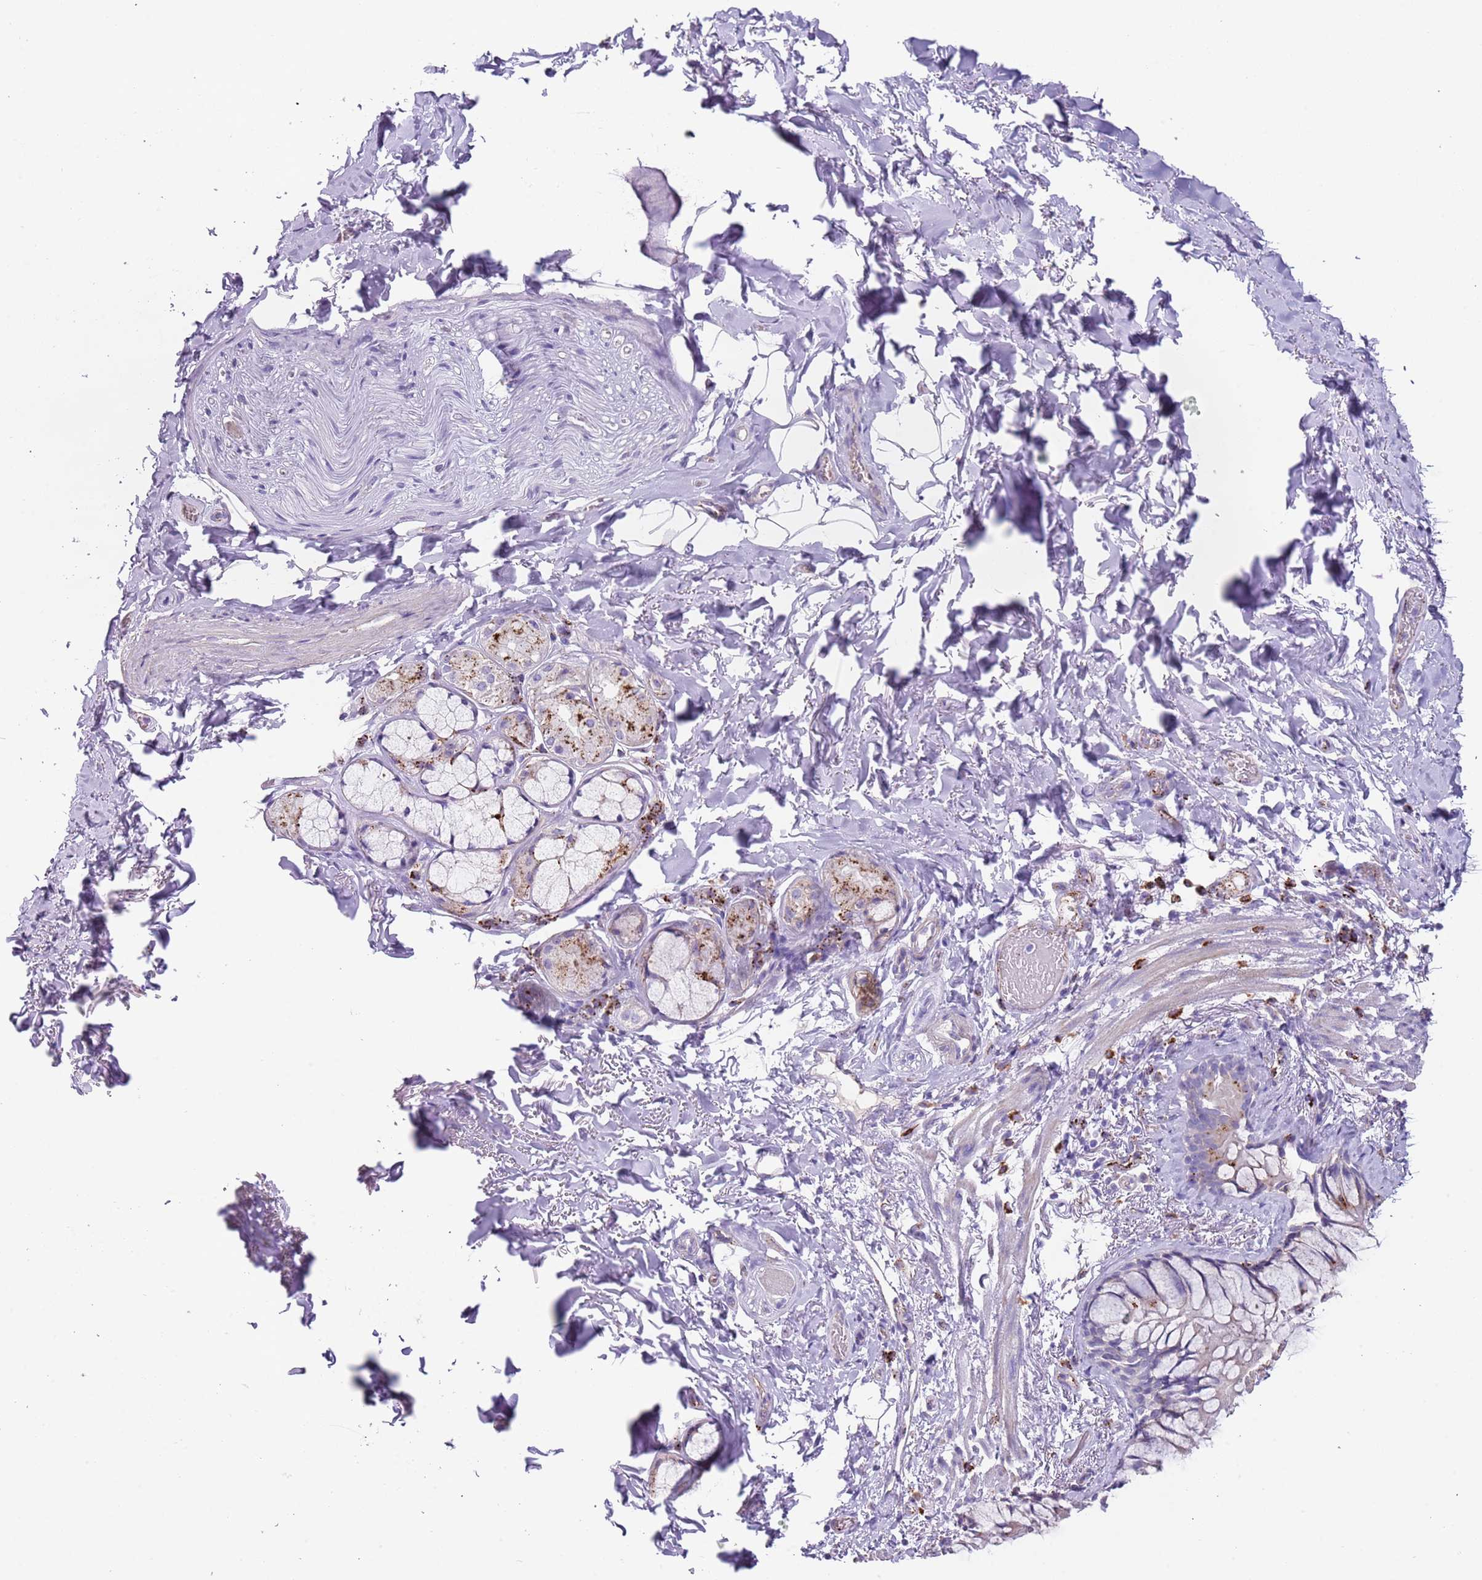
{"staining": {"intensity": "negative", "quantity": "none", "location": "none"}, "tissue": "bronchus", "cell_type": "Respiratory epithelial cells", "image_type": "normal", "snomed": [{"axis": "morphology", "description": "Normal tissue, NOS"}, {"axis": "topography", "description": "Cartilage tissue"}], "caption": "High magnification brightfield microscopy of unremarkable bronchus stained with DAB (brown) and counterstained with hematoxylin (blue): respiratory epithelial cells show no significant expression.", "gene": "LRRN3", "patient": {"sex": "male", "age": 63}}